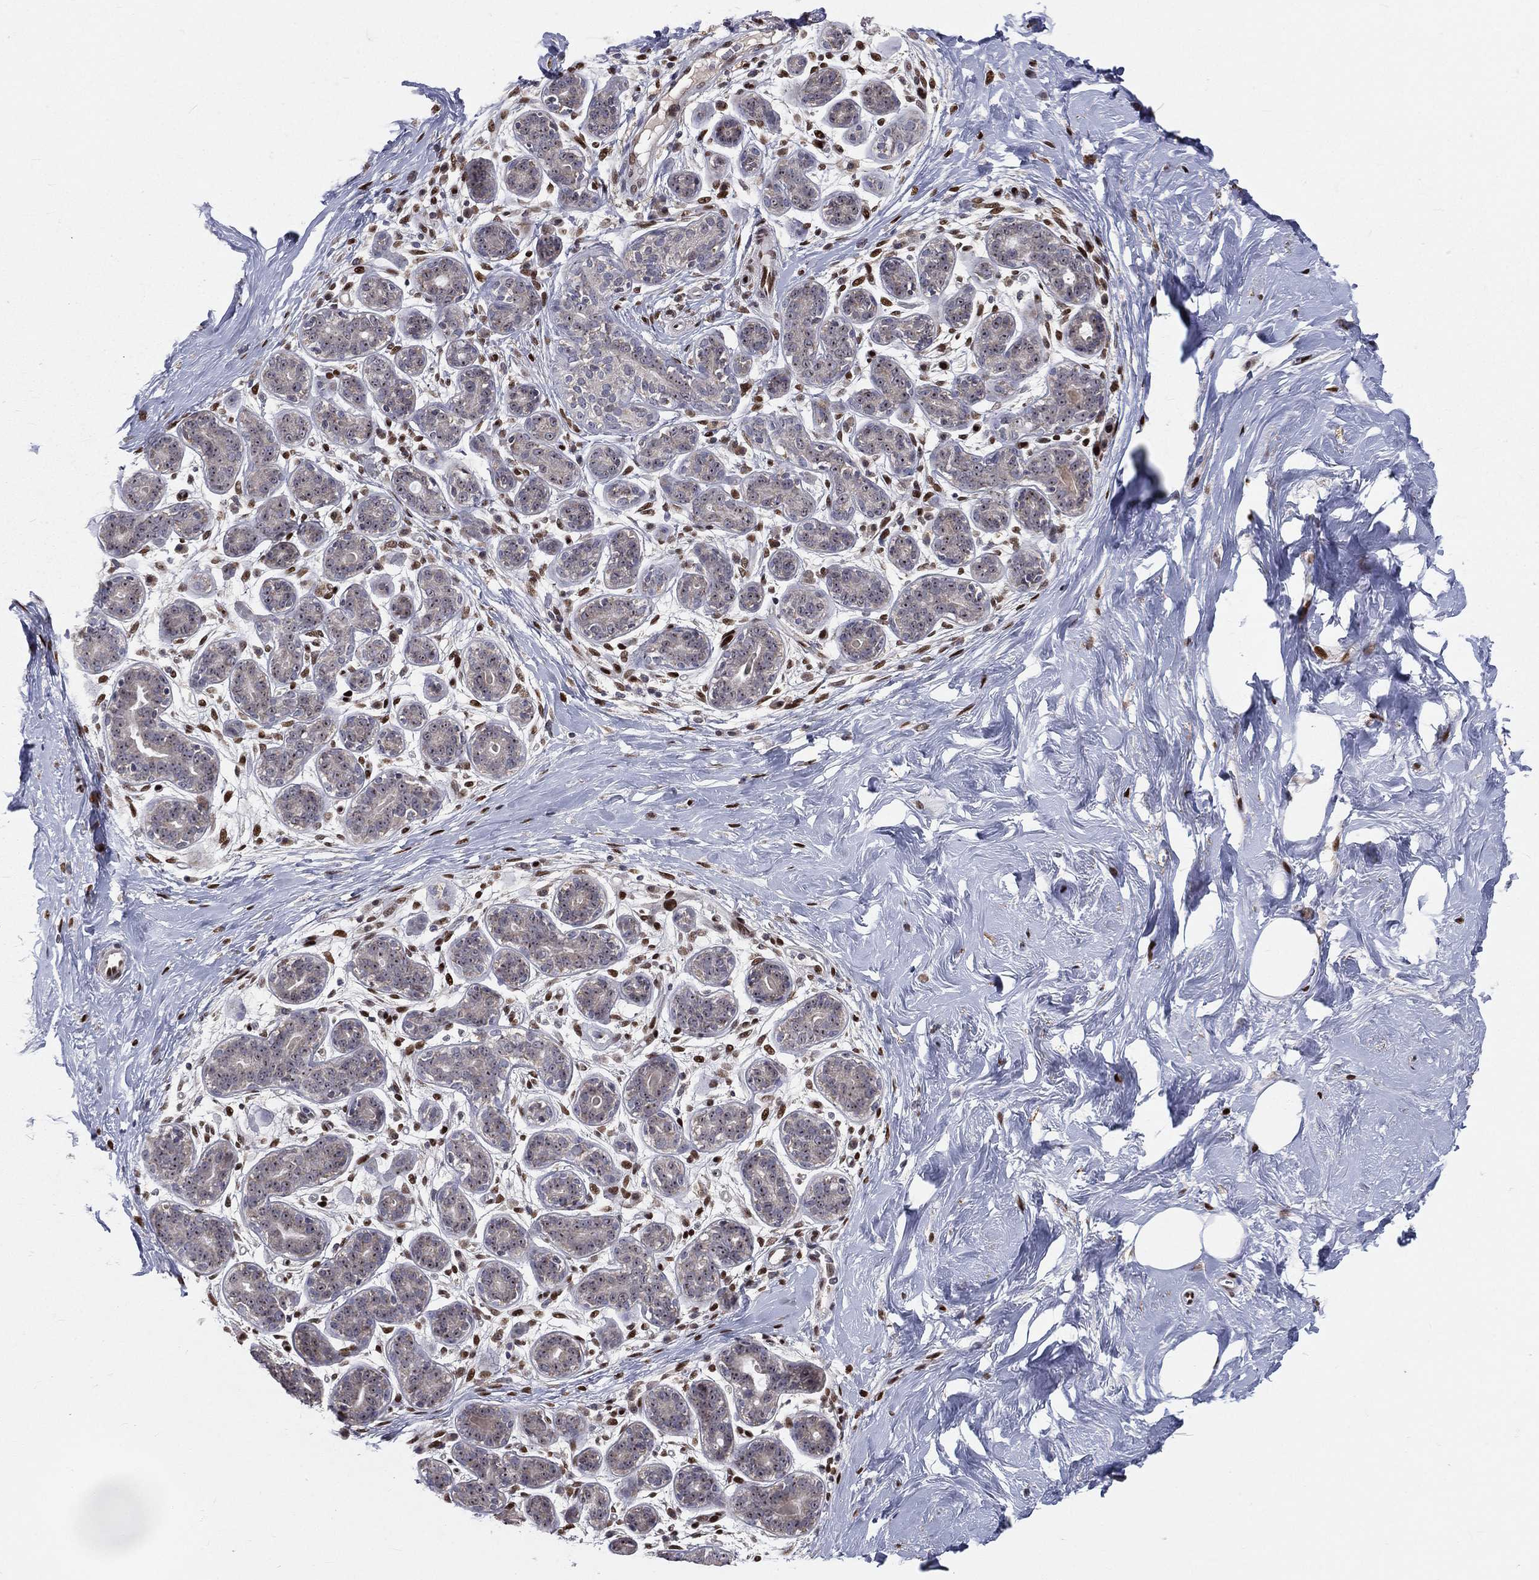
{"staining": {"intensity": "moderate", "quantity": "<25%", "location": "cytoplasmic/membranous"}, "tissue": "breast", "cell_type": "Glandular cells", "image_type": "normal", "snomed": [{"axis": "morphology", "description": "Normal tissue, NOS"}, {"axis": "topography", "description": "Breast"}], "caption": "An image showing moderate cytoplasmic/membranous staining in approximately <25% of glandular cells in unremarkable breast, as visualized by brown immunohistochemical staining.", "gene": "ZEB1", "patient": {"sex": "female", "age": 43}}